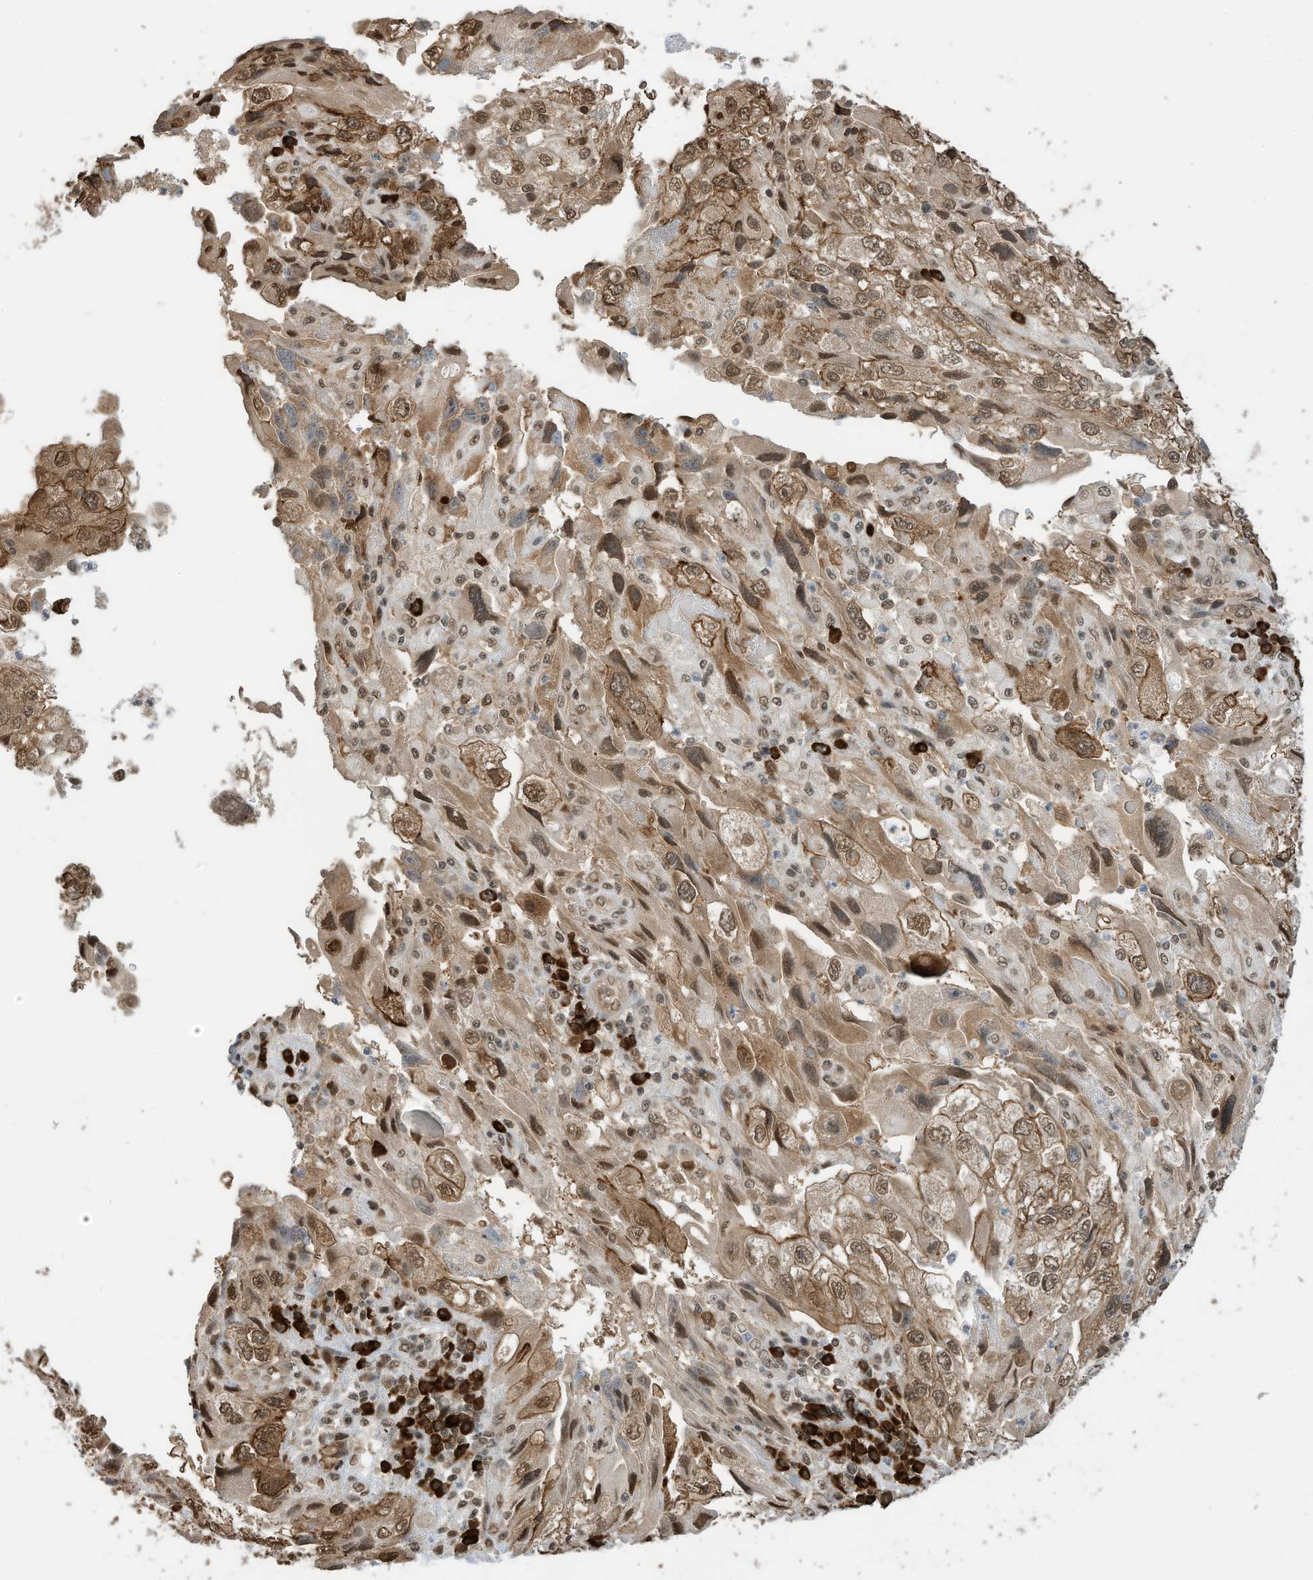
{"staining": {"intensity": "moderate", "quantity": ">75%", "location": "cytoplasmic/membranous,nuclear"}, "tissue": "endometrial cancer", "cell_type": "Tumor cells", "image_type": "cancer", "snomed": [{"axis": "morphology", "description": "Adenocarcinoma, NOS"}, {"axis": "topography", "description": "Endometrium"}], "caption": "A high-resolution histopathology image shows immunohistochemistry staining of endometrial cancer (adenocarcinoma), which displays moderate cytoplasmic/membranous and nuclear staining in approximately >75% of tumor cells. (DAB (3,3'-diaminobenzidine) IHC, brown staining for protein, blue staining for nuclei).", "gene": "ZNF195", "patient": {"sex": "female", "age": 49}}